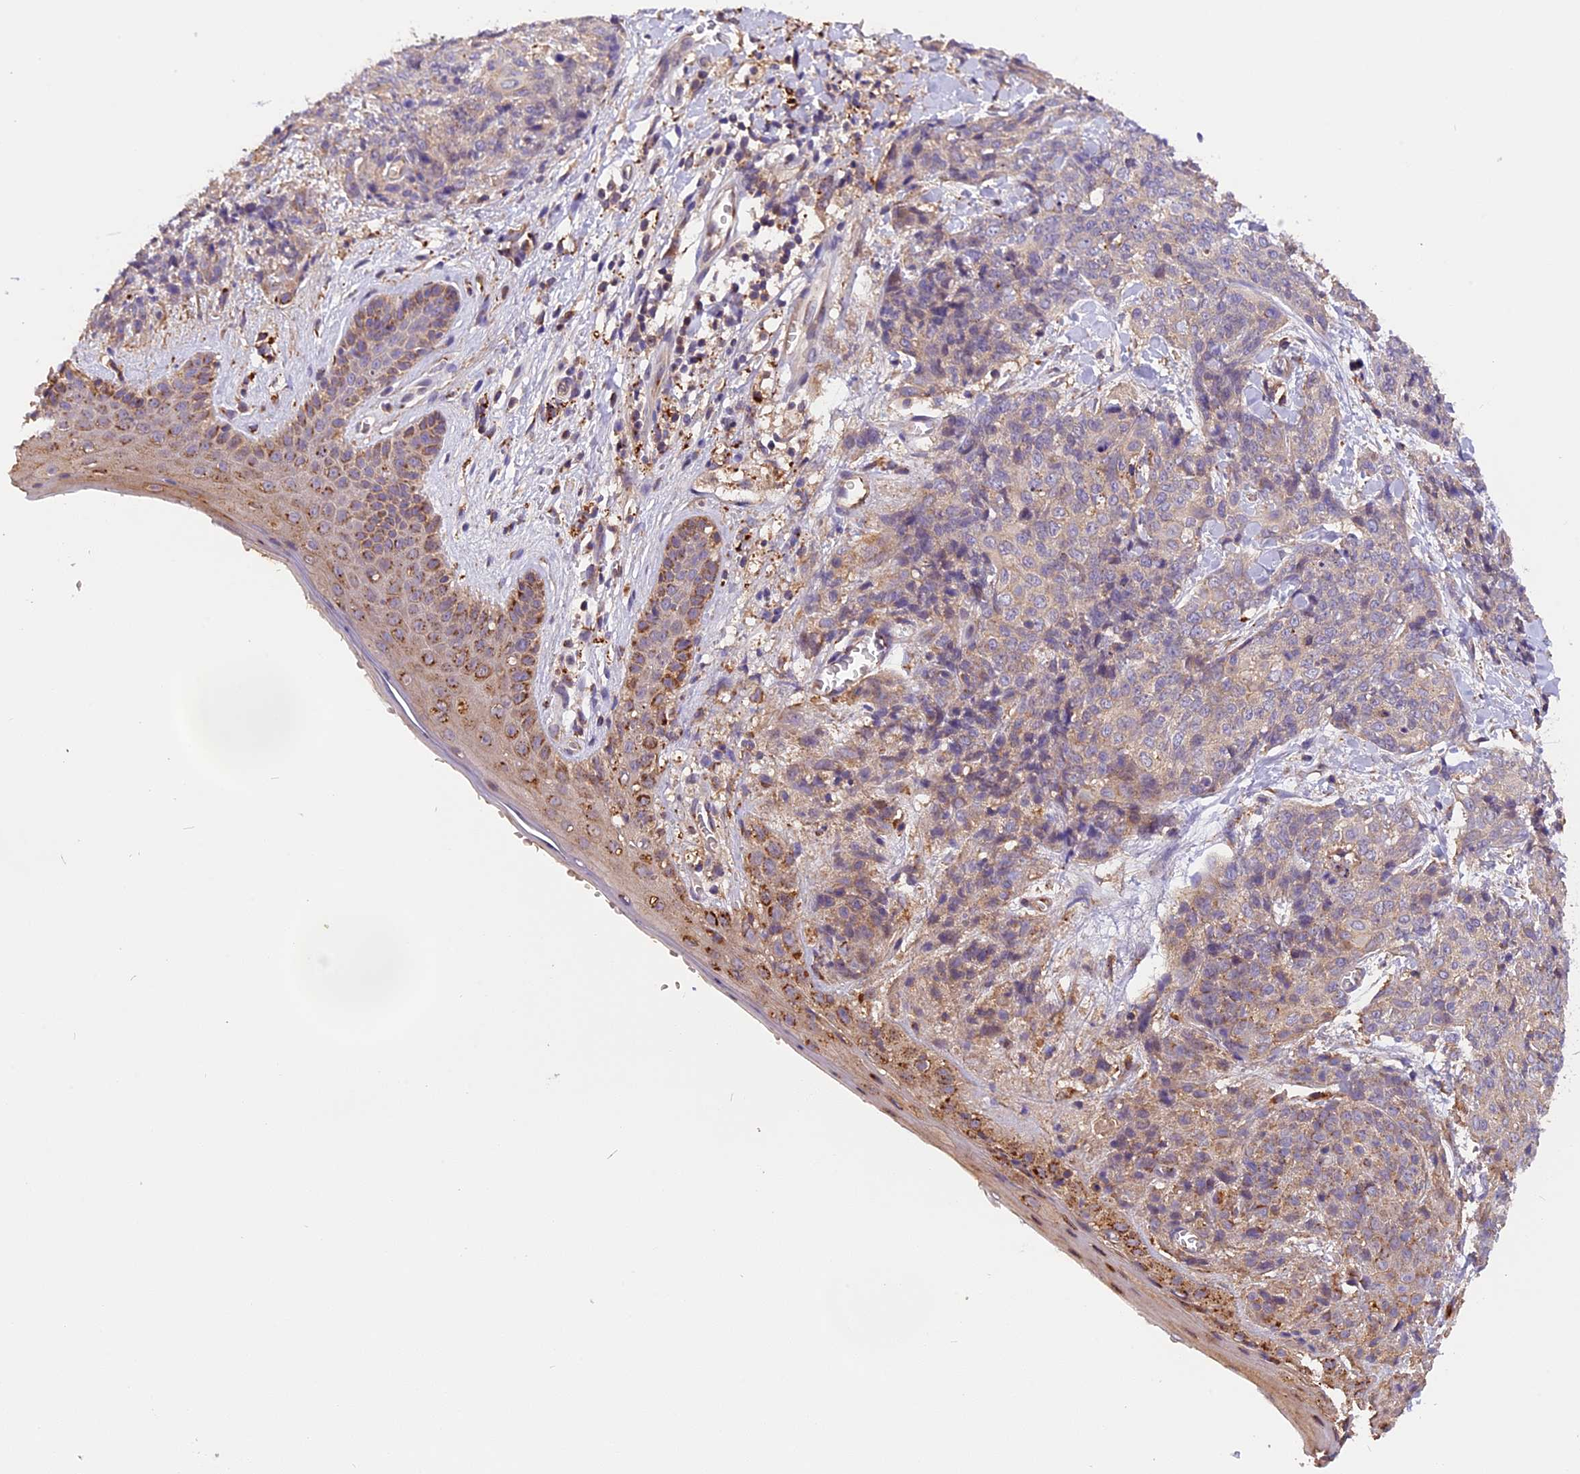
{"staining": {"intensity": "weak", "quantity": "25%-75%", "location": "cytoplasmic/membranous"}, "tissue": "skin cancer", "cell_type": "Tumor cells", "image_type": "cancer", "snomed": [{"axis": "morphology", "description": "Squamous cell carcinoma, NOS"}, {"axis": "topography", "description": "Skin"}, {"axis": "topography", "description": "Vulva"}], "caption": "A brown stain highlights weak cytoplasmic/membranous staining of a protein in human skin cancer (squamous cell carcinoma) tumor cells.", "gene": "COPE", "patient": {"sex": "female", "age": 85}}